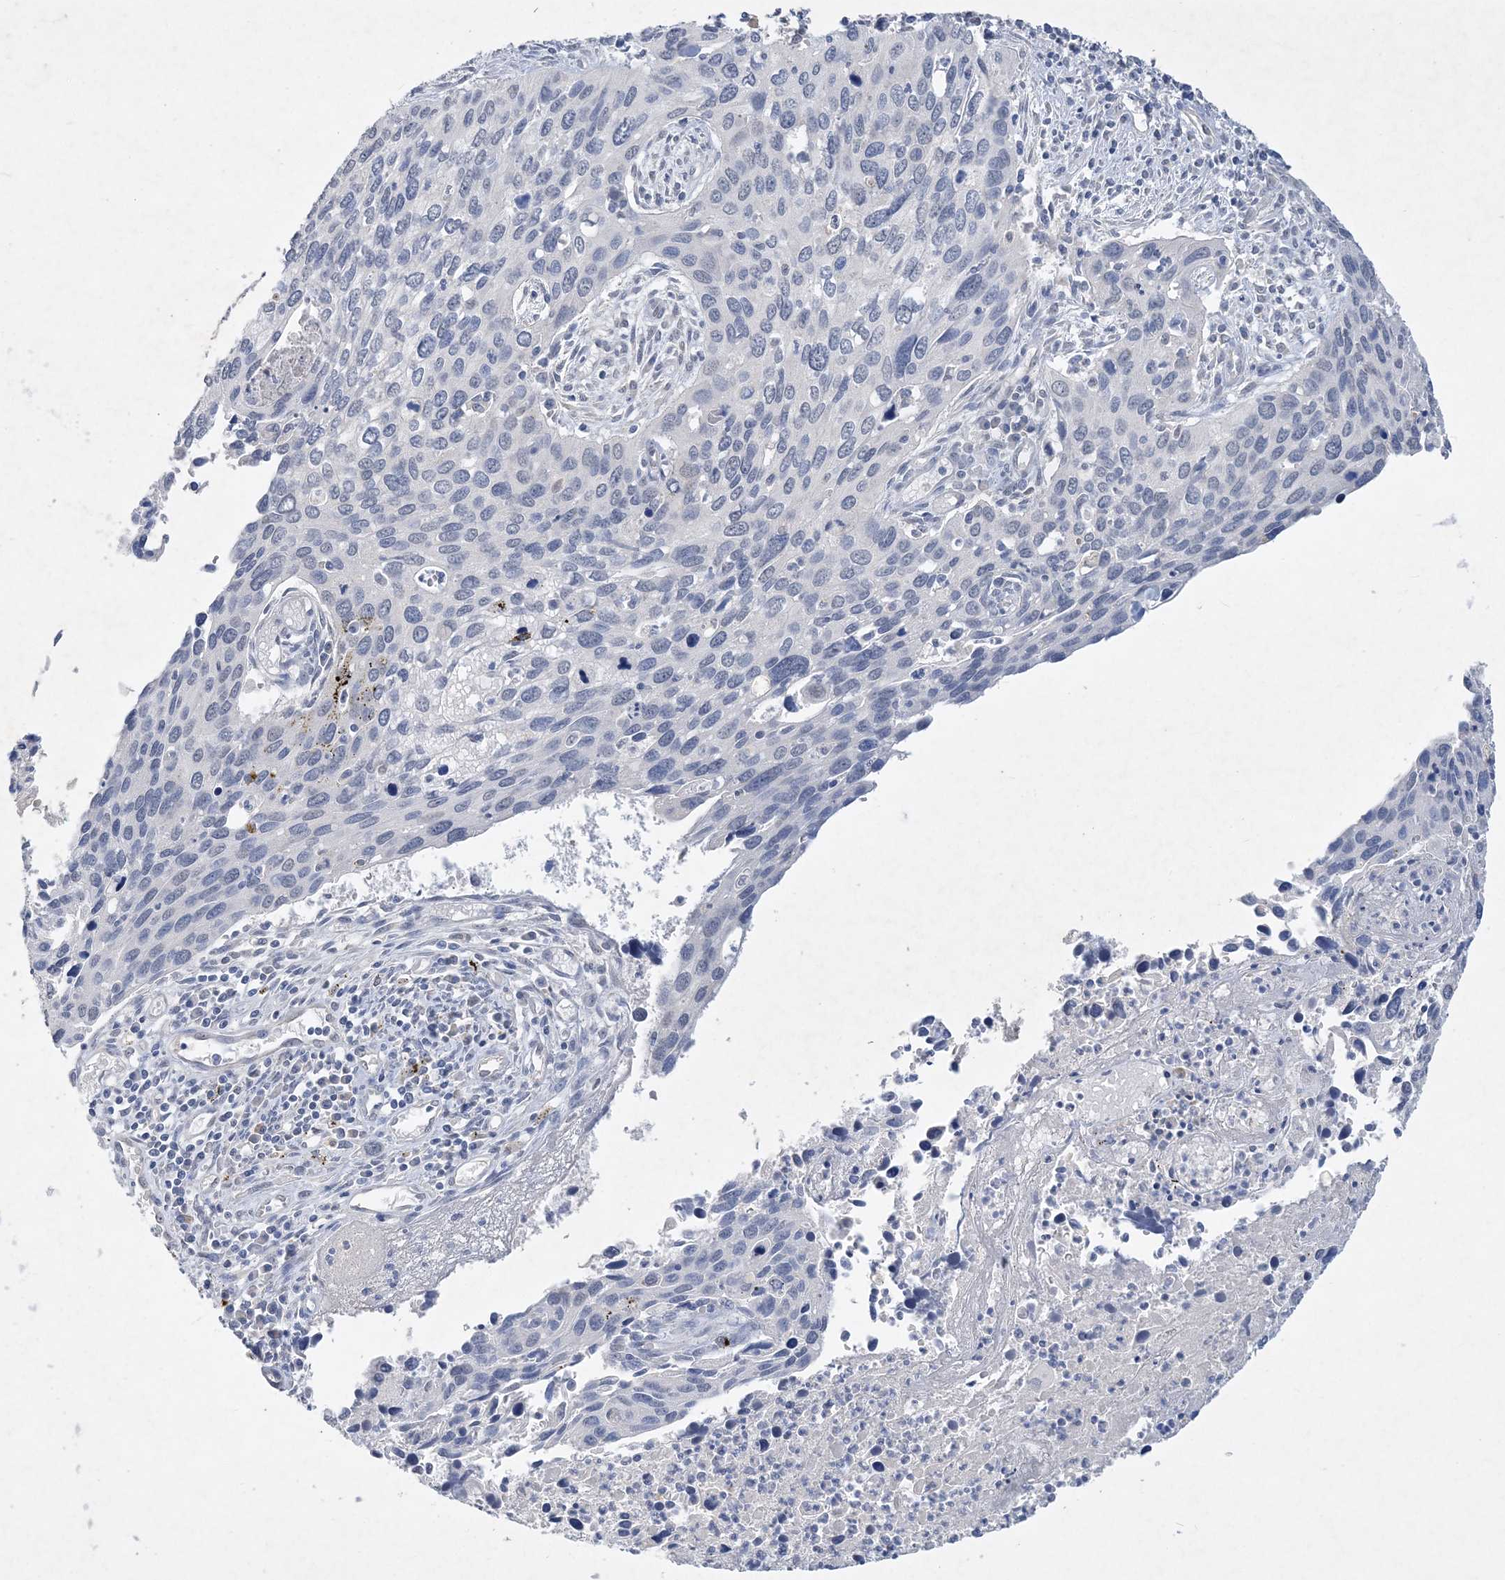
{"staining": {"intensity": "negative", "quantity": "none", "location": "none"}, "tissue": "cervical cancer", "cell_type": "Tumor cells", "image_type": "cancer", "snomed": [{"axis": "morphology", "description": "Squamous cell carcinoma, NOS"}, {"axis": "topography", "description": "Cervix"}], "caption": "IHC of human cervical cancer reveals no staining in tumor cells. Nuclei are stained in blue.", "gene": "C11orf58", "patient": {"sex": "female", "age": 55}}